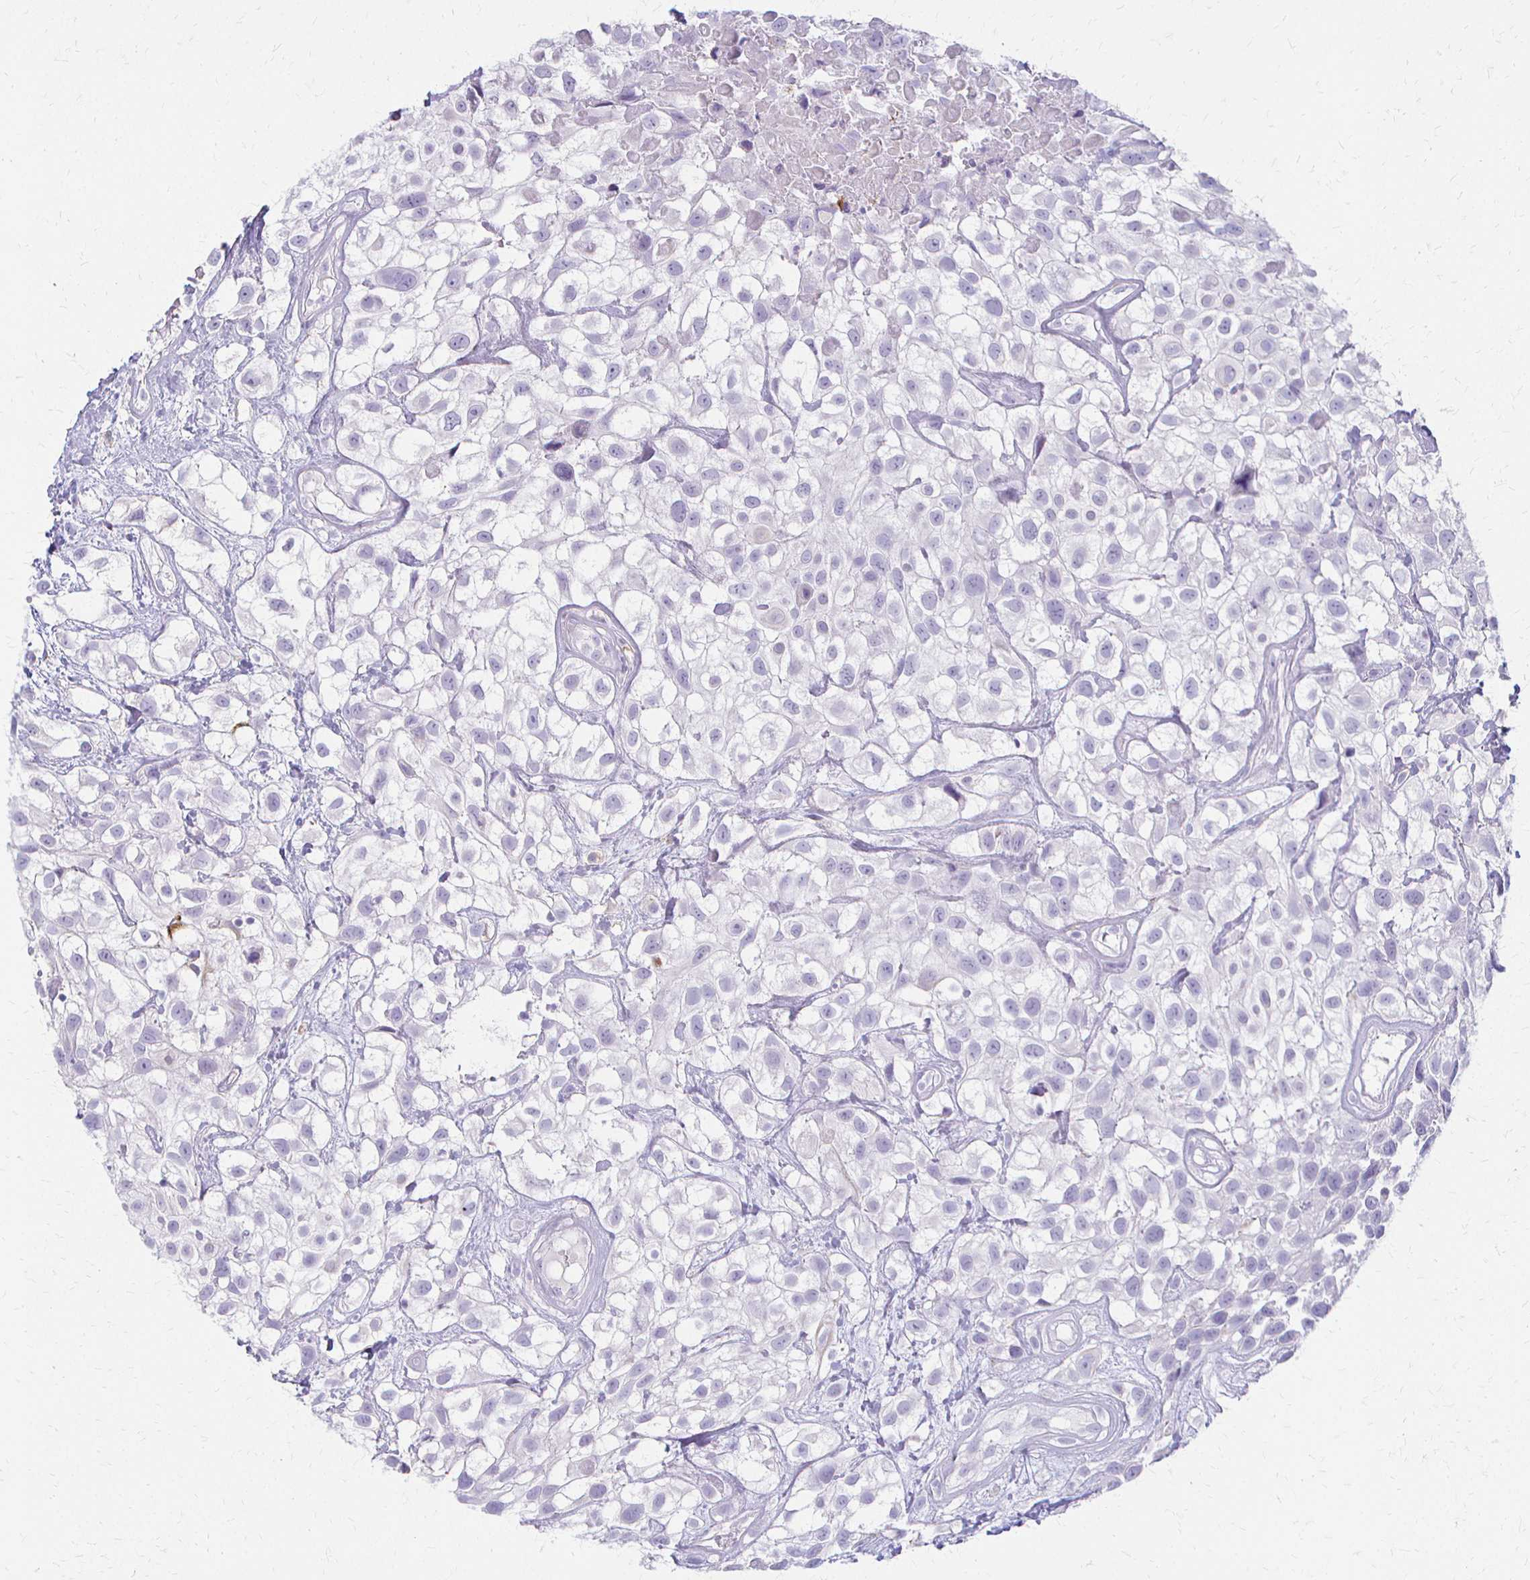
{"staining": {"intensity": "negative", "quantity": "none", "location": "none"}, "tissue": "urothelial cancer", "cell_type": "Tumor cells", "image_type": "cancer", "snomed": [{"axis": "morphology", "description": "Urothelial carcinoma, High grade"}, {"axis": "topography", "description": "Urinary bladder"}], "caption": "This image is of urothelial cancer stained with immunohistochemistry to label a protein in brown with the nuclei are counter-stained blue. There is no staining in tumor cells. The staining is performed using DAB (3,3'-diaminobenzidine) brown chromogen with nuclei counter-stained in using hematoxylin.", "gene": "ACP5", "patient": {"sex": "male", "age": 56}}